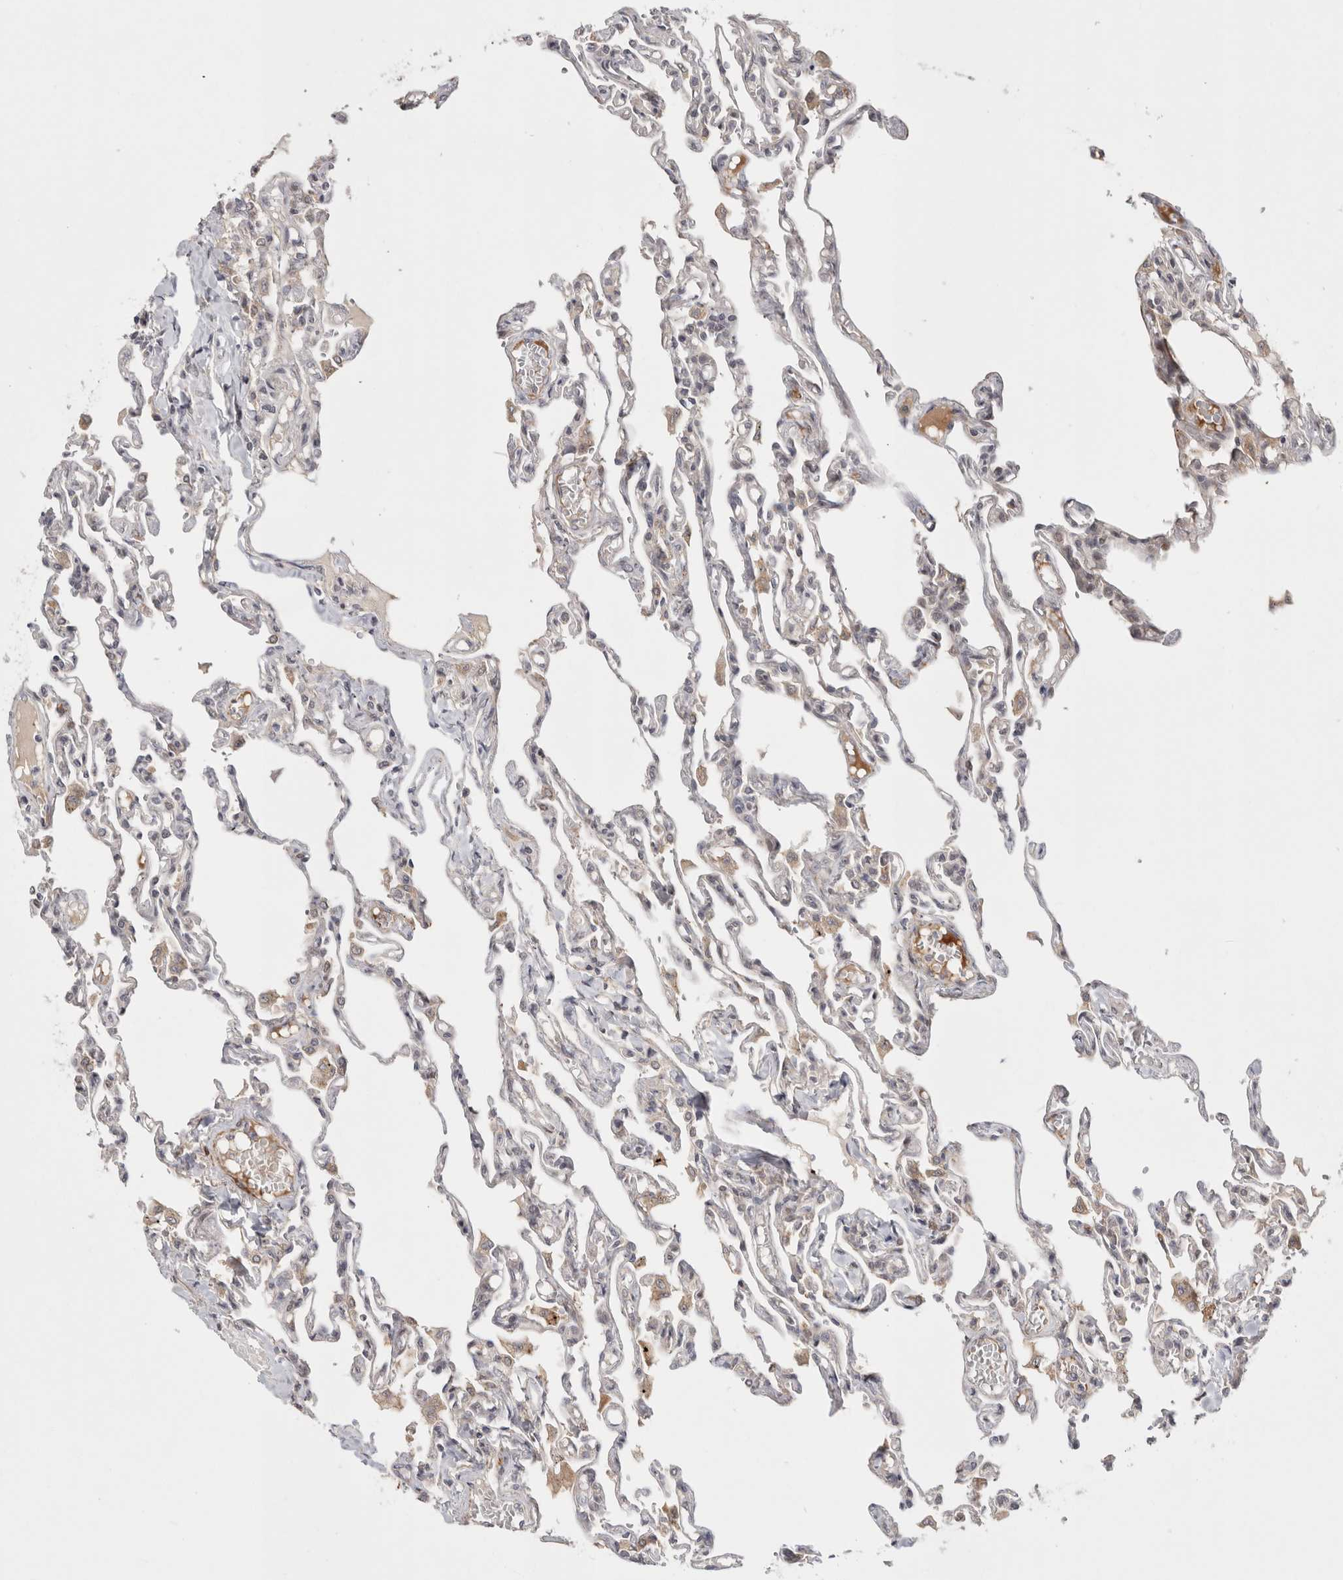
{"staining": {"intensity": "negative", "quantity": "none", "location": "none"}, "tissue": "lung", "cell_type": "Alveolar cells", "image_type": "normal", "snomed": [{"axis": "morphology", "description": "Normal tissue, NOS"}, {"axis": "topography", "description": "Lung"}], "caption": "DAB immunohistochemical staining of benign lung exhibits no significant expression in alveolar cells.", "gene": "ZNF318", "patient": {"sex": "male", "age": 21}}